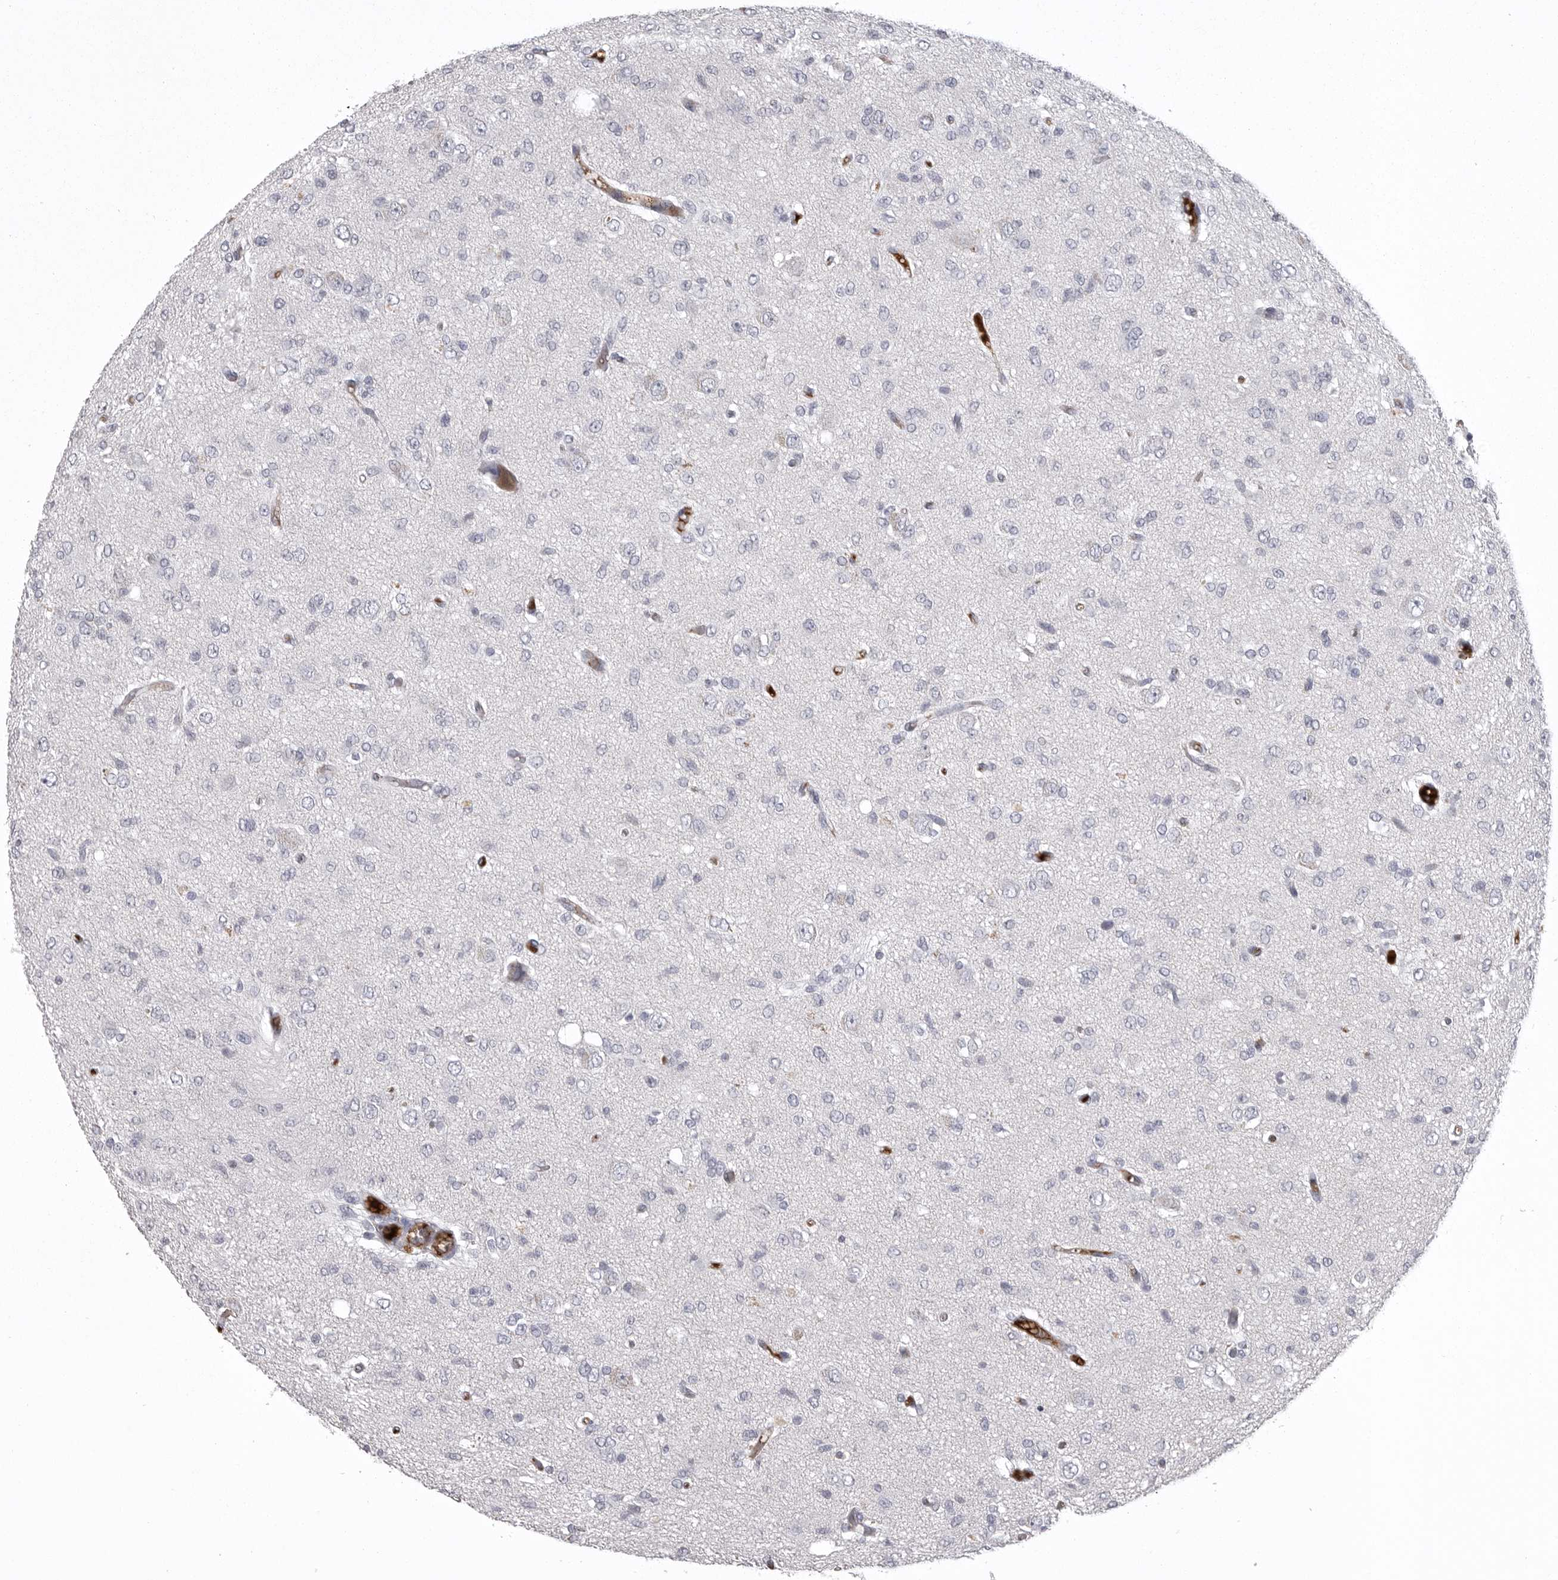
{"staining": {"intensity": "negative", "quantity": "none", "location": "none"}, "tissue": "glioma", "cell_type": "Tumor cells", "image_type": "cancer", "snomed": [{"axis": "morphology", "description": "Glioma, malignant, High grade"}, {"axis": "topography", "description": "Brain"}], "caption": "Immunohistochemistry micrograph of neoplastic tissue: glioma stained with DAB shows no significant protein staining in tumor cells.", "gene": "SERPING1", "patient": {"sex": "female", "age": 59}}